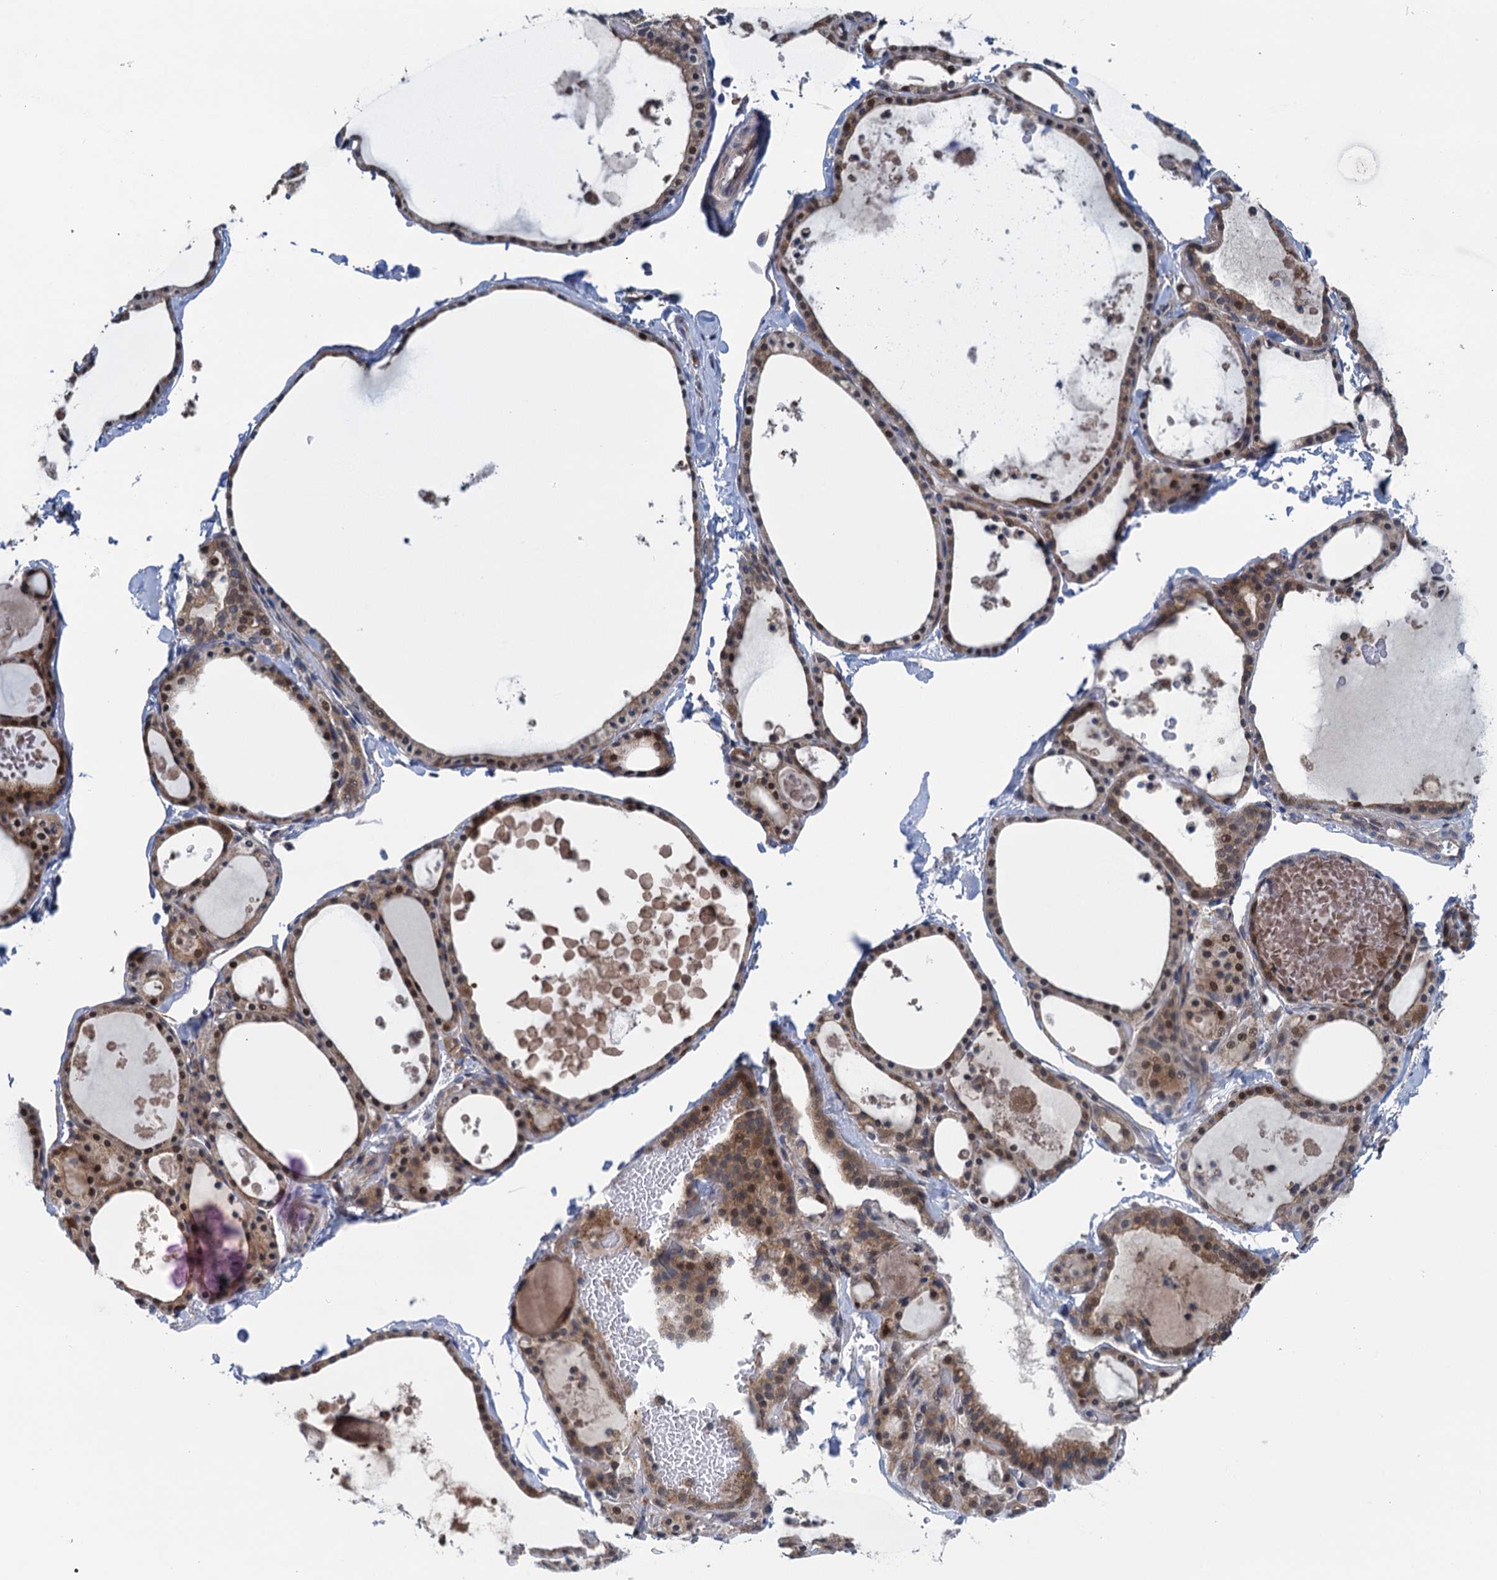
{"staining": {"intensity": "moderate", "quantity": ">75%", "location": "cytoplasmic/membranous,nuclear"}, "tissue": "thyroid gland", "cell_type": "Glandular cells", "image_type": "normal", "snomed": [{"axis": "morphology", "description": "Normal tissue, NOS"}, {"axis": "topography", "description": "Thyroid gland"}], "caption": "Brown immunohistochemical staining in normal human thyroid gland demonstrates moderate cytoplasmic/membranous,nuclear expression in approximately >75% of glandular cells.", "gene": "CNTN5", "patient": {"sex": "male", "age": 56}}